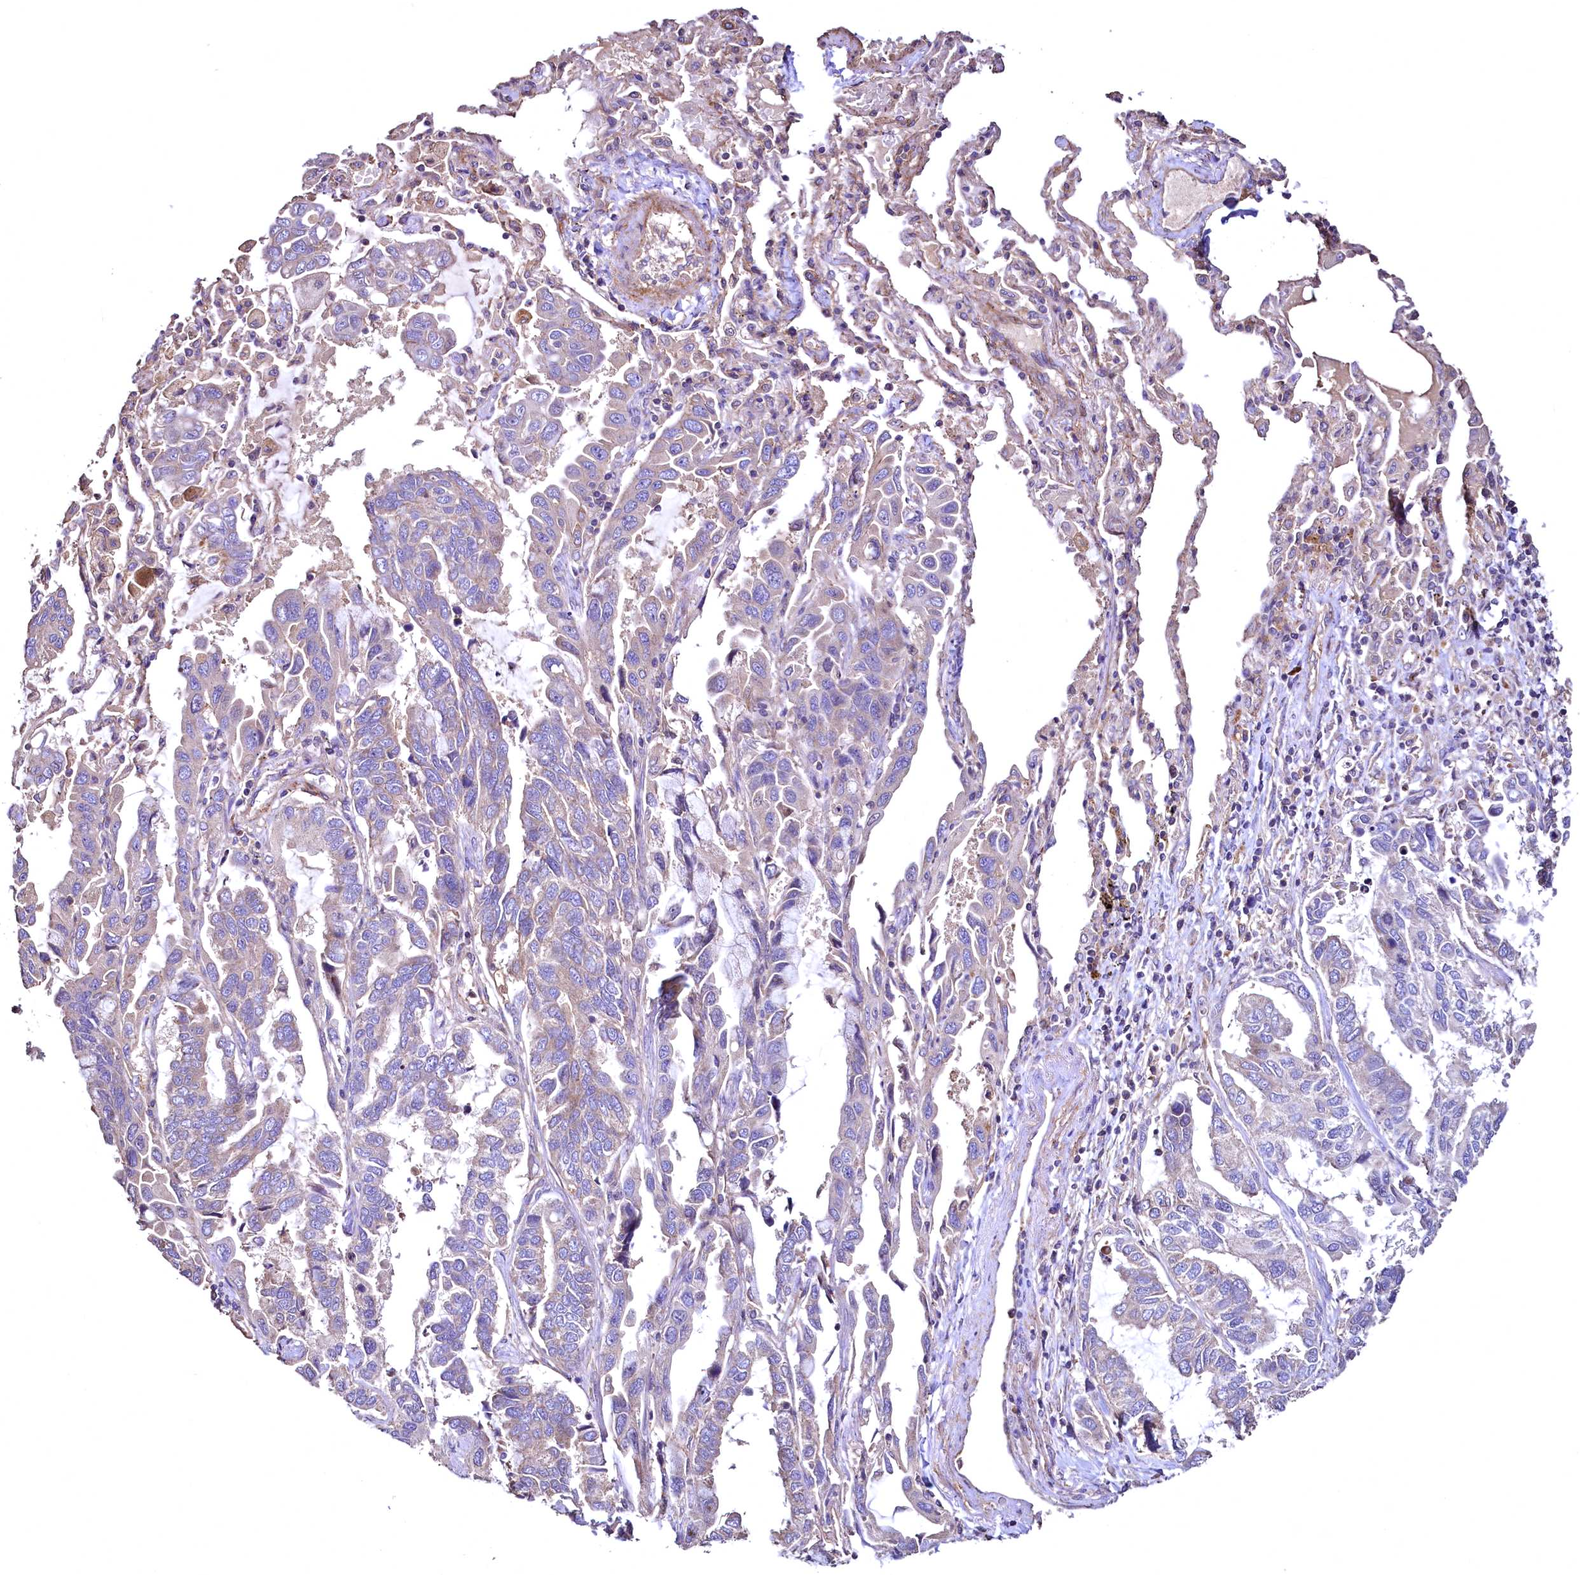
{"staining": {"intensity": "weak", "quantity": "<25%", "location": "cytoplasmic/membranous"}, "tissue": "lung cancer", "cell_type": "Tumor cells", "image_type": "cancer", "snomed": [{"axis": "morphology", "description": "Adenocarcinoma, NOS"}, {"axis": "topography", "description": "Lung"}], "caption": "Photomicrograph shows no significant protein staining in tumor cells of lung cancer. (DAB (3,3'-diaminobenzidine) IHC with hematoxylin counter stain).", "gene": "TBCEL", "patient": {"sex": "male", "age": 64}}